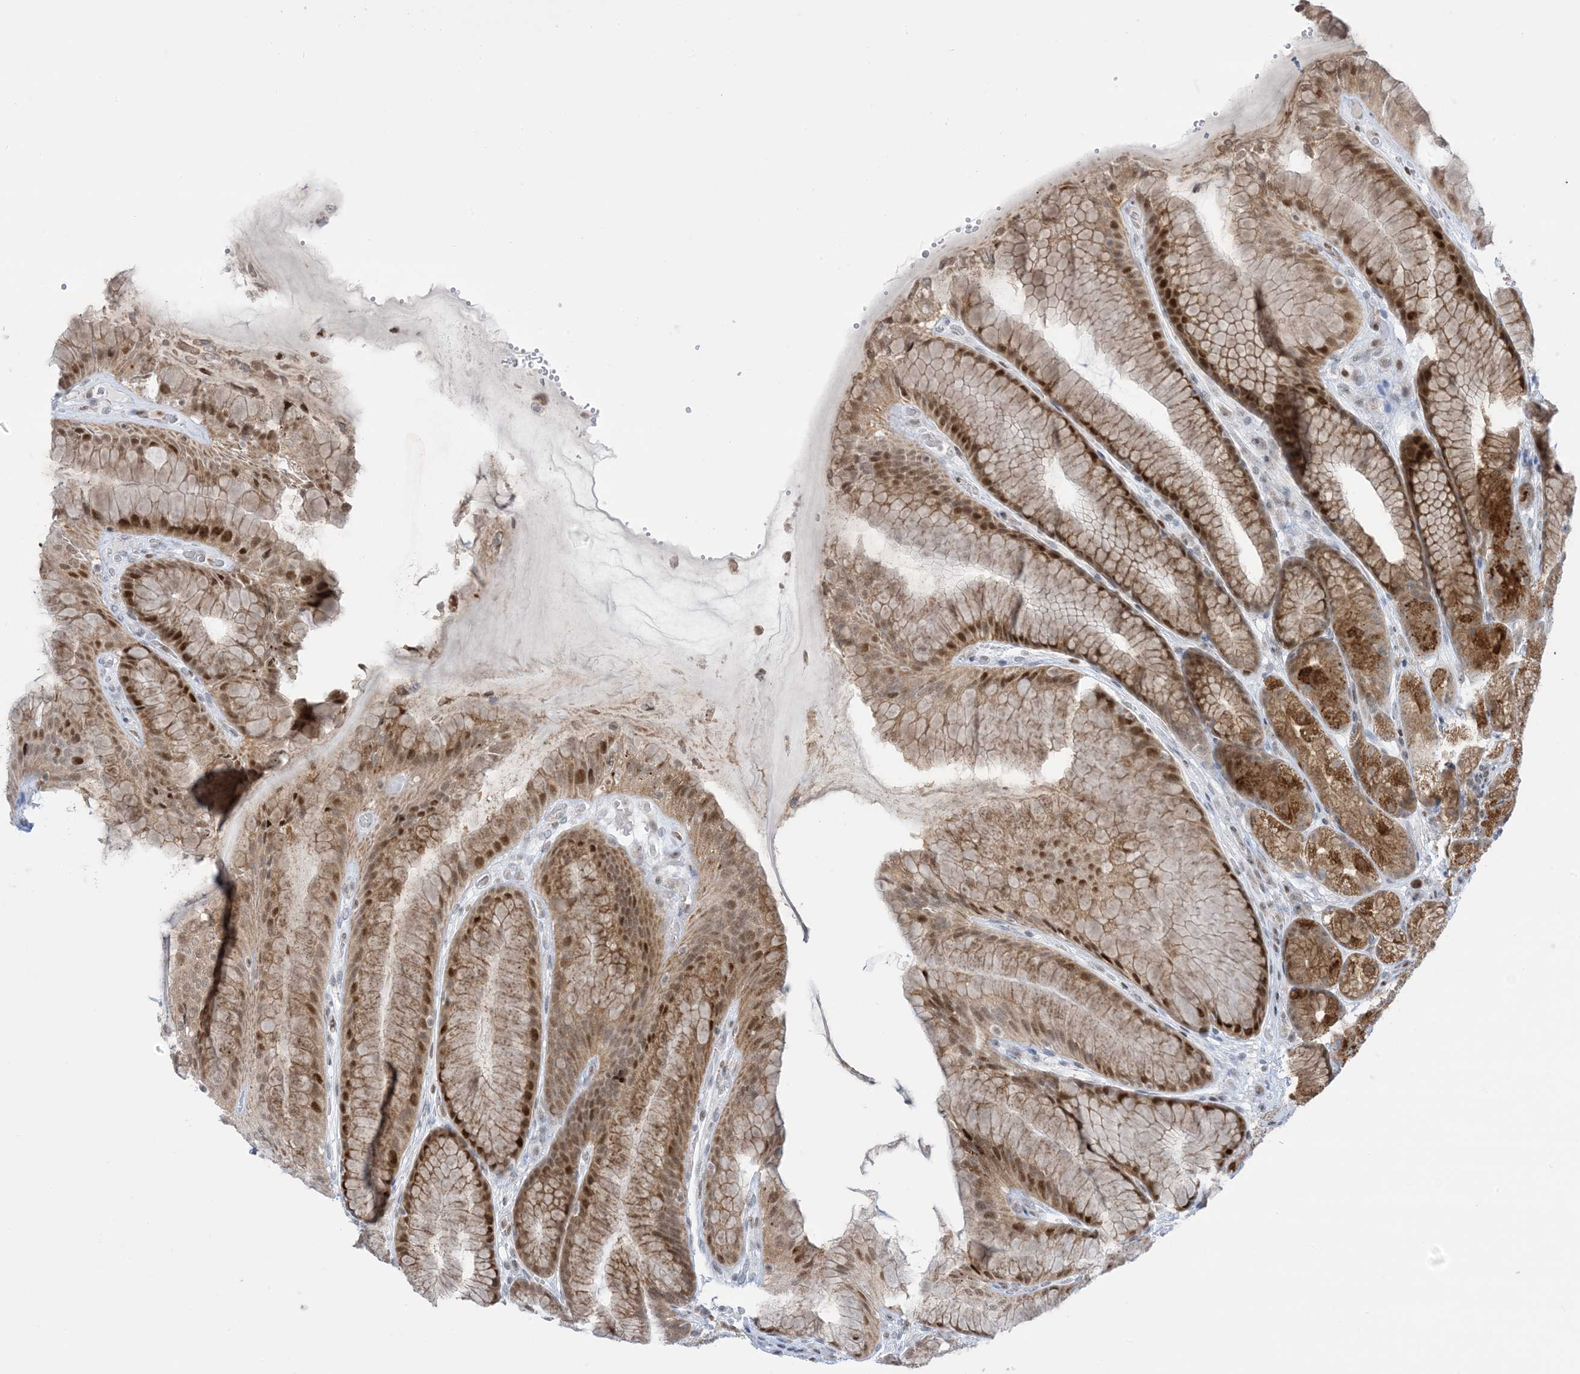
{"staining": {"intensity": "strong", "quantity": ">75%", "location": "cytoplasmic/membranous,nuclear"}, "tissue": "stomach", "cell_type": "Glandular cells", "image_type": "normal", "snomed": [{"axis": "morphology", "description": "Normal tissue, NOS"}, {"axis": "topography", "description": "Stomach"}], "caption": "Immunohistochemistry (IHC) staining of unremarkable stomach, which demonstrates high levels of strong cytoplasmic/membranous,nuclear positivity in approximately >75% of glandular cells indicating strong cytoplasmic/membranous,nuclear protein positivity. The staining was performed using DAB (brown) for protein detection and nuclei were counterstained in hematoxylin (blue).", "gene": "TFPT", "patient": {"sex": "male", "age": 57}}